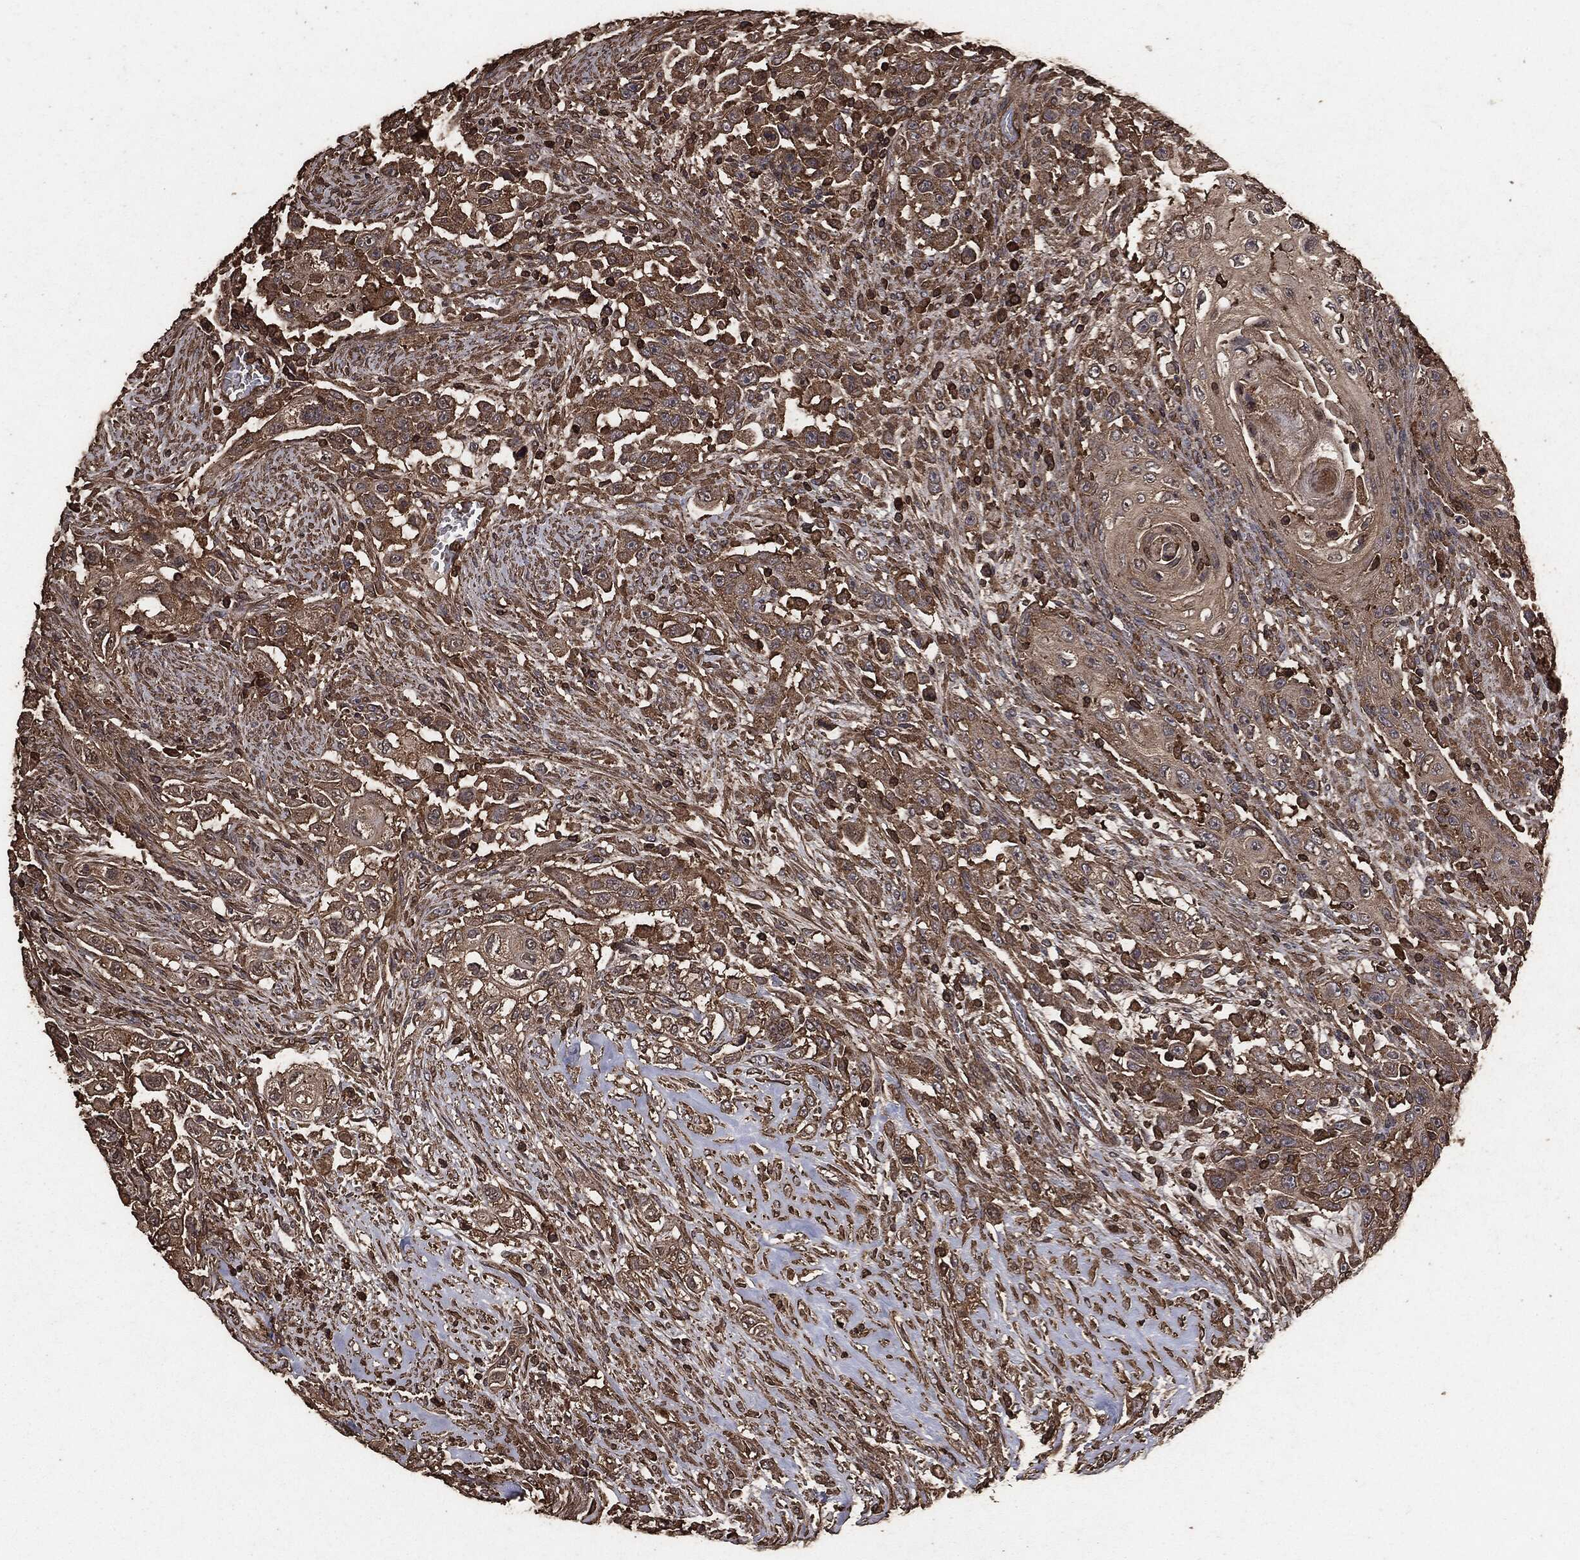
{"staining": {"intensity": "moderate", "quantity": ">75%", "location": "cytoplasmic/membranous"}, "tissue": "urothelial cancer", "cell_type": "Tumor cells", "image_type": "cancer", "snomed": [{"axis": "morphology", "description": "Urothelial carcinoma, High grade"}, {"axis": "topography", "description": "Urinary bladder"}], "caption": "A medium amount of moderate cytoplasmic/membranous expression is appreciated in approximately >75% of tumor cells in urothelial carcinoma (high-grade) tissue. (DAB (3,3'-diaminobenzidine) IHC, brown staining for protein, blue staining for nuclei).", "gene": "MTOR", "patient": {"sex": "female", "age": 56}}